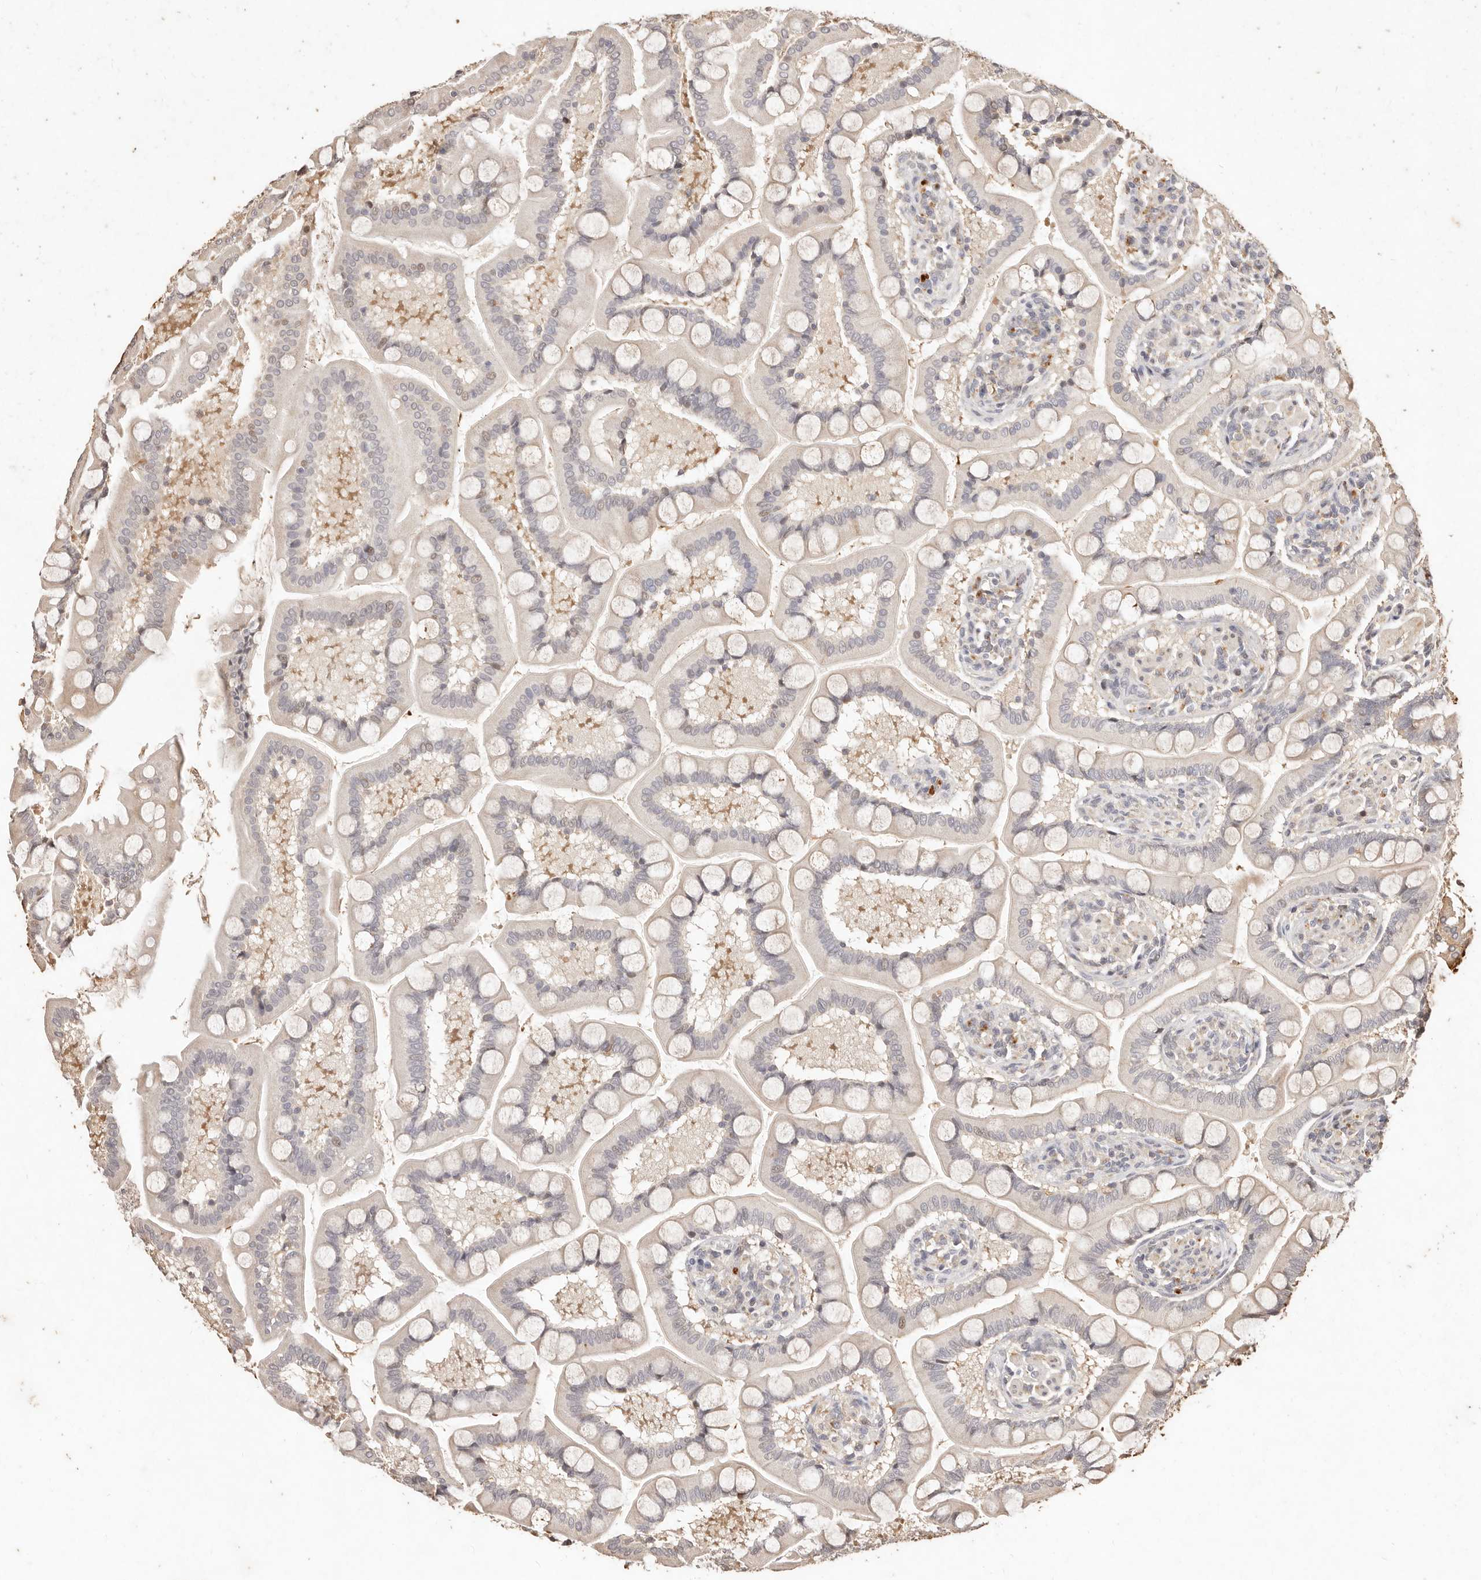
{"staining": {"intensity": "weak", "quantity": "<25%", "location": "cytoplasmic/membranous"}, "tissue": "small intestine", "cell_type": "Glandular cells", "image_type": "normal", "snomed": [{"axis": "morphology", "description": "Normal tissue, NOS"}, {"axis": "topography", "description": "Small intestine"}], "caption": "Human small intestine stained for a protein using IHC demonstrates no staining in glandular cells.", "gene": "KIF9", "patient": {"sex": "male", "age": 41}}